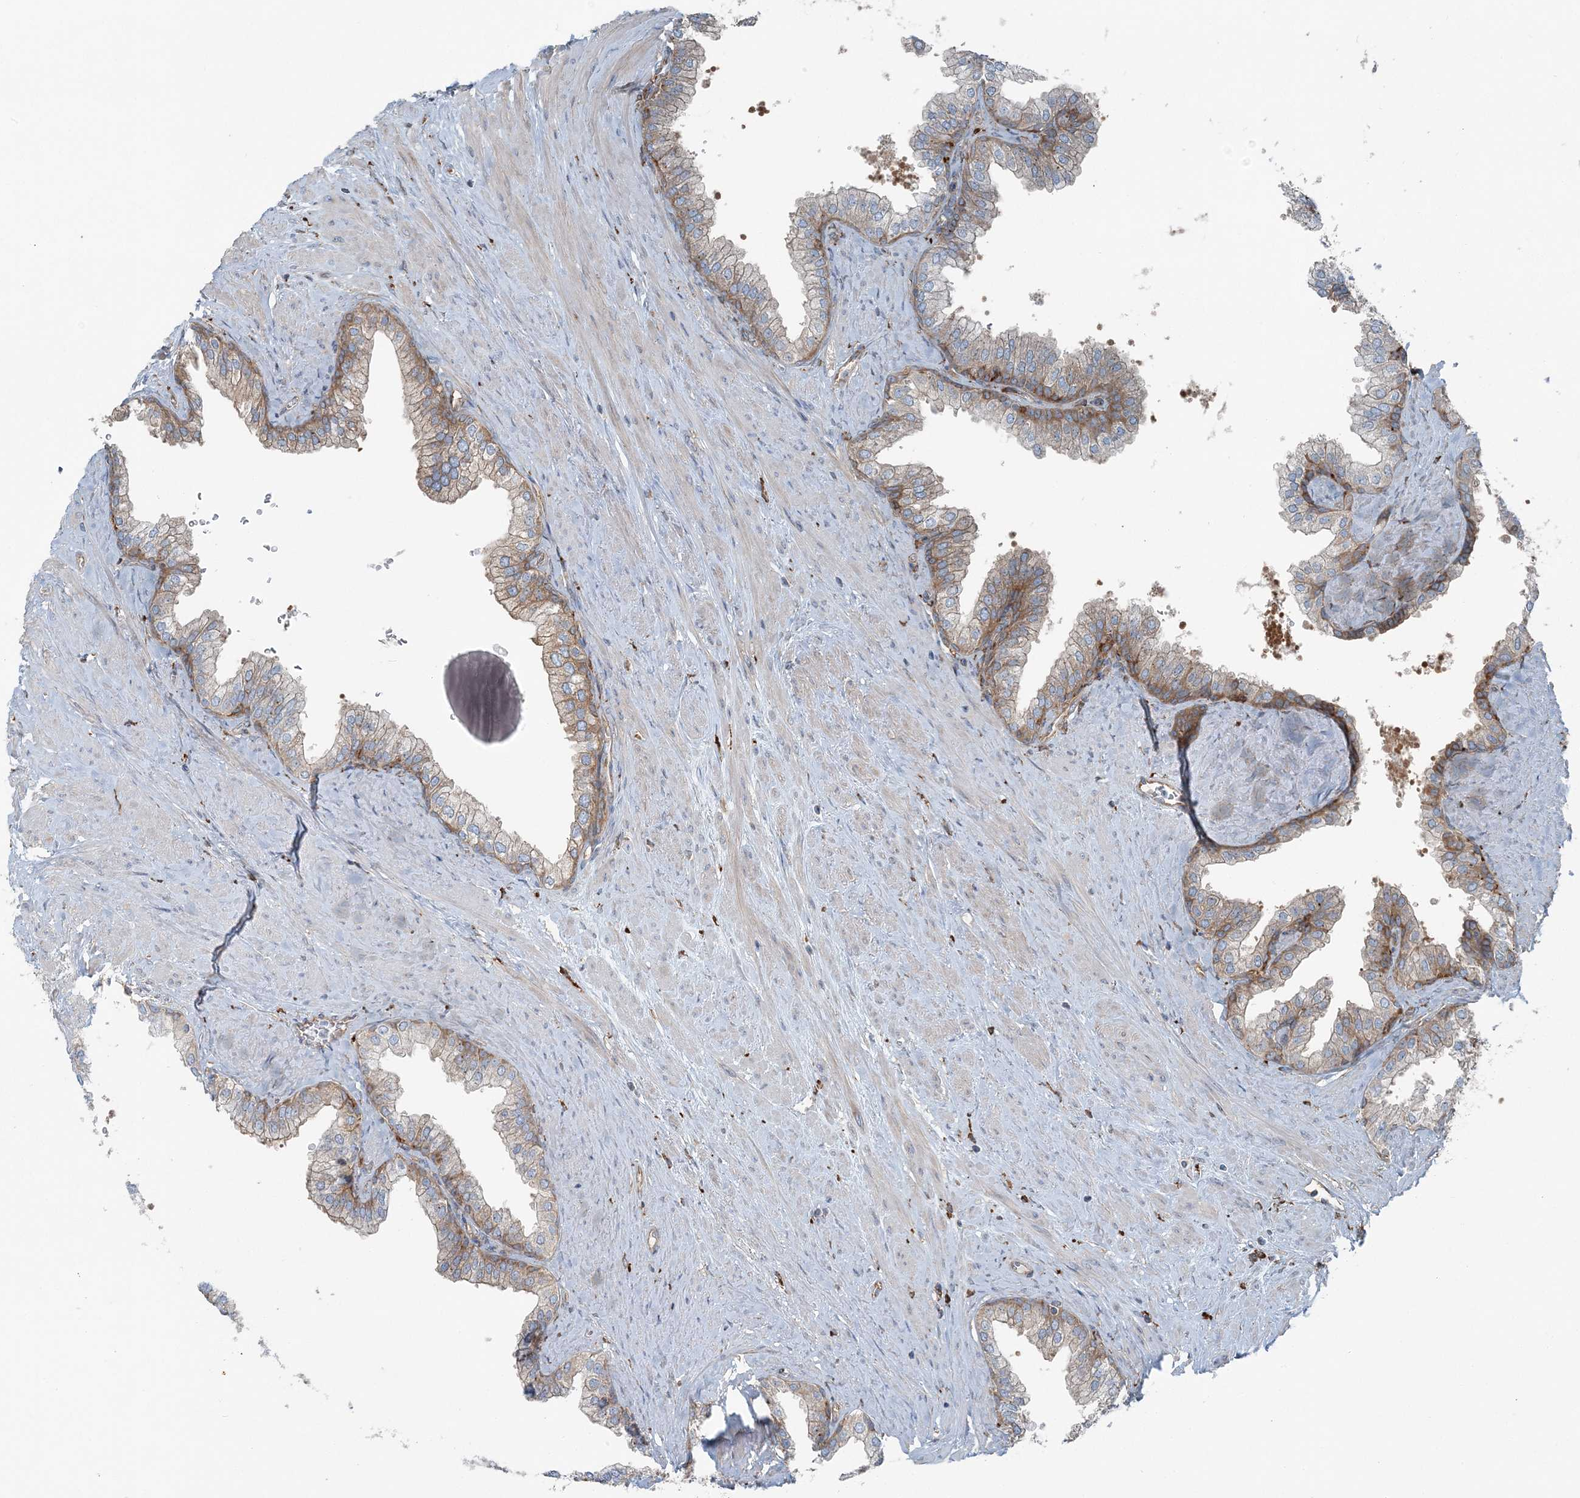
{"staining": {"intensity": "moderate", "quantity": "<25%", "location": "cytoplasmic/membranous"}, "tissue": "prostate", "cell_type": "Glandular cells", "image_type": "normal", "snomed": [{"axis": "morphology", "description": "Normal tissue, NOS"}, {"axis": "morphology", "description": "Urothelial carcinoma, Low grade"}, {"axis": "topography", "description": "Urinary bladder"}, {"axis": "topography", "description": "Prostate"}], "caption": "Immunohistochemistry micrograph of unremarkable prostate: human prostate stained using IHC shows low levels of moderate protein expression localized specifically in the cytoplasmic/membranous of glandular cells, appearing as a cytoplasmic/membranous brown color.", "gene": "SNX2", "patient": {"sex": "male", "age": 60}}